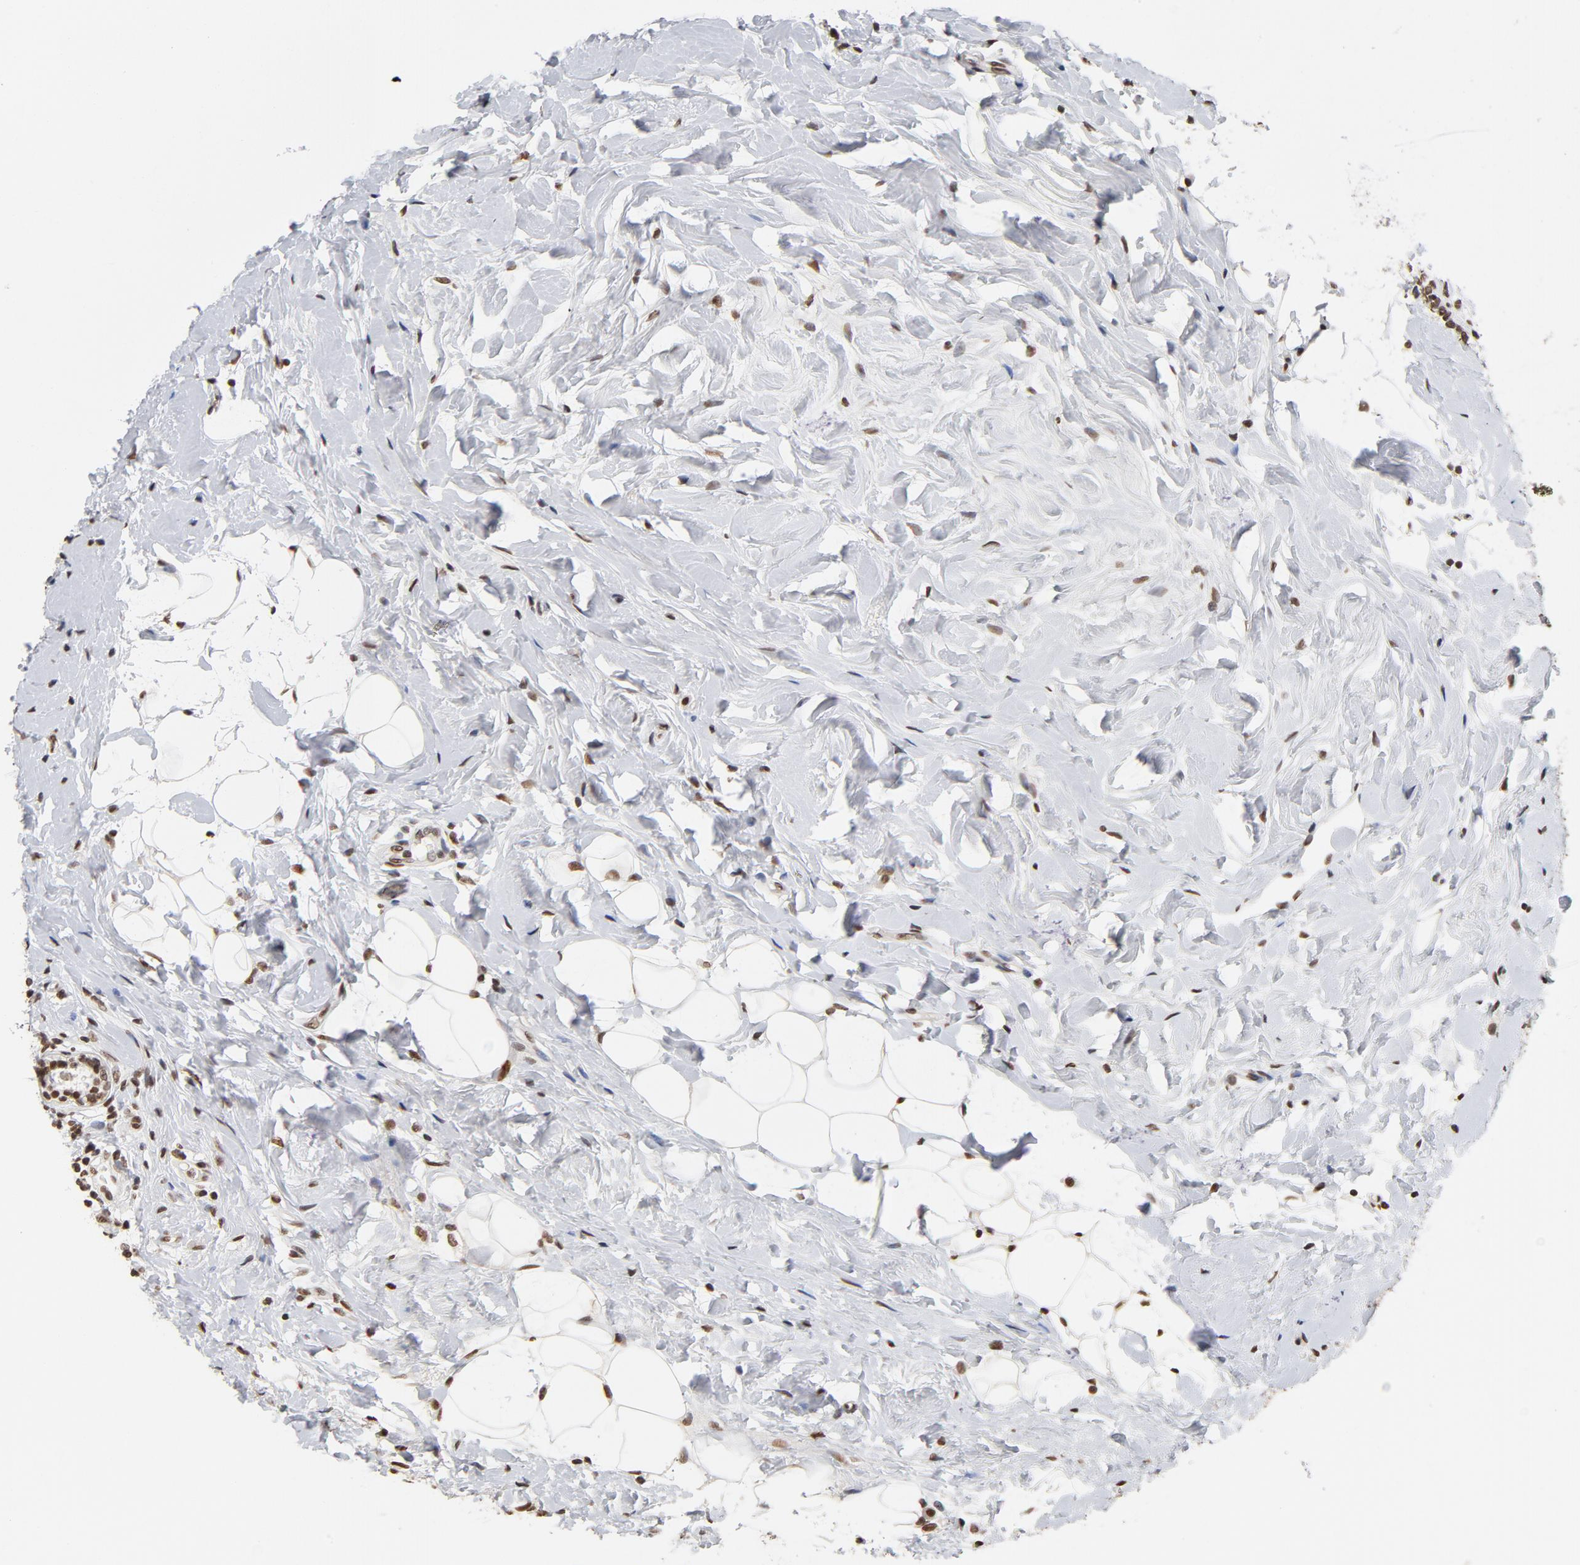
{"staining": {"intensity": "moderate", "quantity": ">75%", "location": "nuclear"}, "tissue": "breast cancer", "cell_type": "Tumor cells", "image_type": "cancer", "snomed": [{"axis": "morphology", "description": "Normal tissue, NOS"}, {"axis": "morphology", "description": "Lobular carcinoma"}, {"axis": "topography", "description": "Breast"}], "caption": "Breast cancer tissue shows moderate nuclear staining in approximately >75% of tumor cells, visualized by immunohistochemistry. (DAB IHC, brown staining for protein, blue staining for nuclei).", "gene": "TP53BP1", "patient": {"sex": "female", "age": 47}}